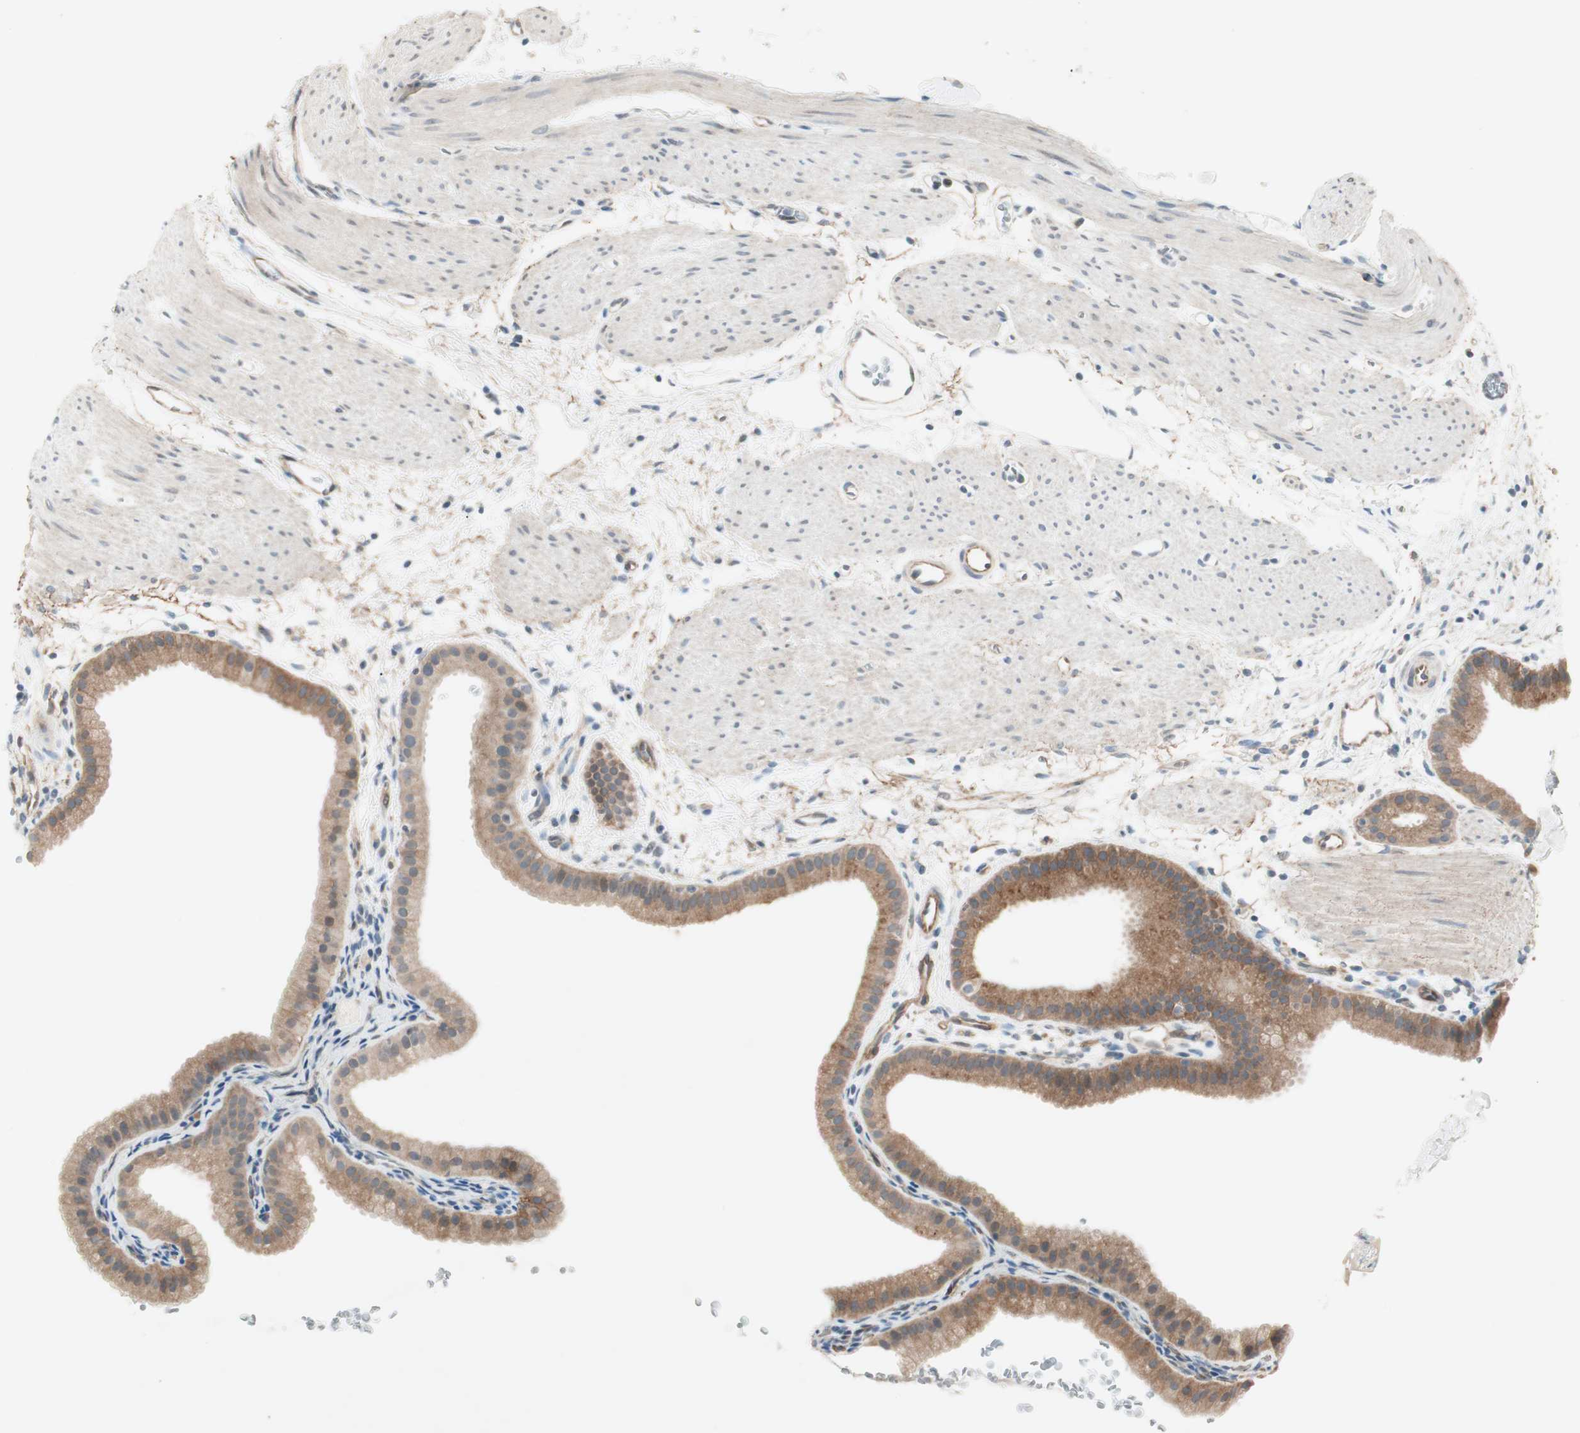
{"staining": {"intensity": "moderate", "quantity": "<25%", "location": "cytoplasmic/membranous"}, "tissue": "gallbladder", "cell_type": "Glandular cells", "image_type": "normal", "snomed": [{"axis": "morphology", "description": "Normal tissue, NOS"}, {"axis": "topography", "description": "Gallbladder"}], "caption": "The photomicrograph shows staining of normal gallbladder, revealing moderate cytoplasmic/membranous protein positivity (brown color) within glandular cells.", "gene": "ITGB4", "patient": {"sex": "female", "age": 64}}